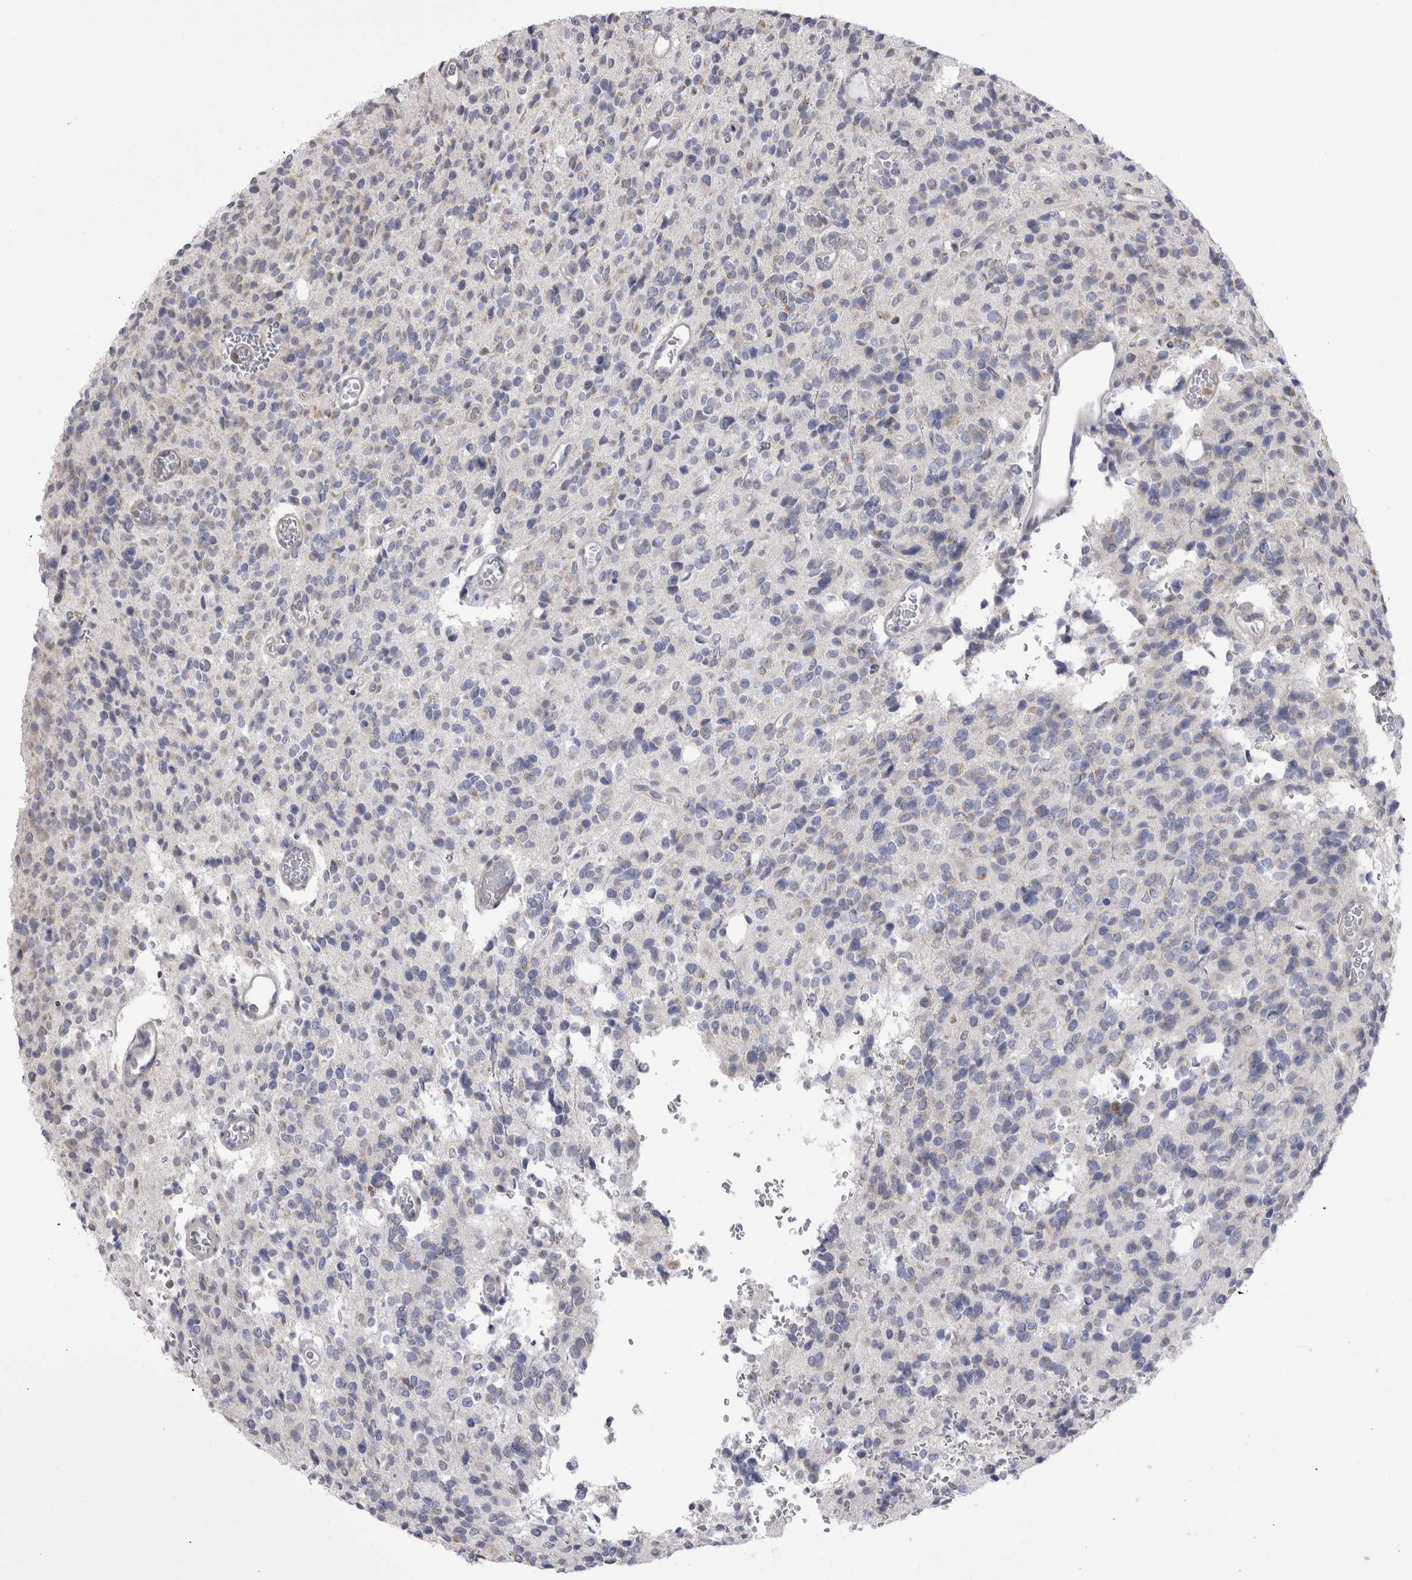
{"staining": {"intensity": "weak", "quantity": "<25%", "location": "cytoplasmic/membranous"}, "tissue": "glioma", "cell_type": "Tumor cells", "image_type": "cancer", "snomed": [{"axis": "morphology", "description": "Glioma, malignant, High grade"}, {"axis": "topography", "description": "Brain"}], "caption": "This is an immunohistochemistry (IHC) micrograph of human glioma. There is no staining in tumor cells.", "gene": "CHIC2", "patient": {"sex": "male", "age": 34}}